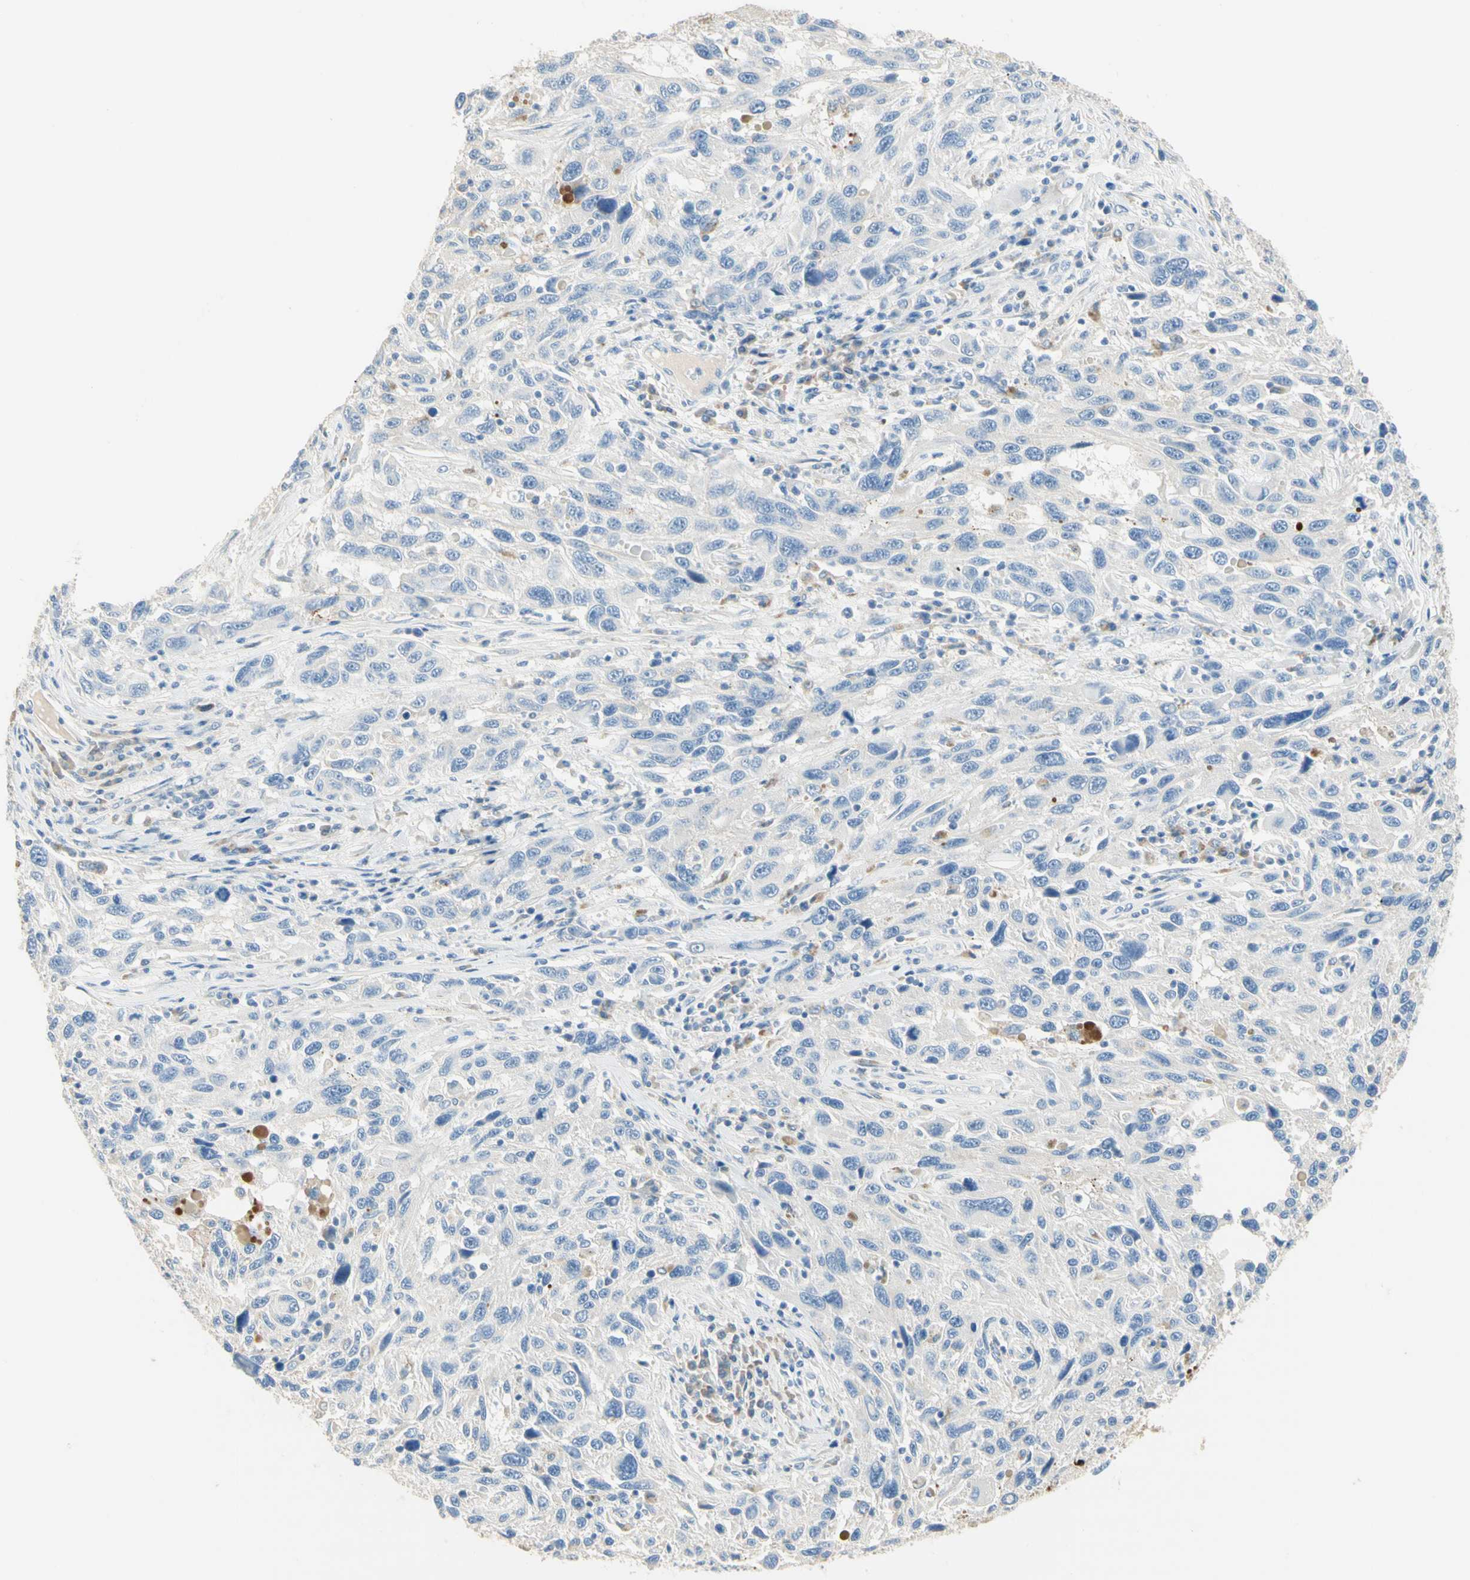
{"staining": {"intensity": "negative", "quantity": "none", "location": "none"}, "tissue": "melanoma", "cell_type": "Tumor cells", "image_type": "cancer", "snomed": [{"axis": "morphology", "description": "Malignant melanoma, NOS"}, {"axis": "topography", "description": "Skin"}], "caption": "Histopathology image shows no protein expression in tumor cells of malignant melanoma tissue. Brightfield microscopy of IHC stained with DAB (3,3'-diaminobenzidine) (brown) and hematoxylin (blue), captured at high magnification.", "gene": "NECTIN4", "patient": {"sex": "male", "age": 53}}